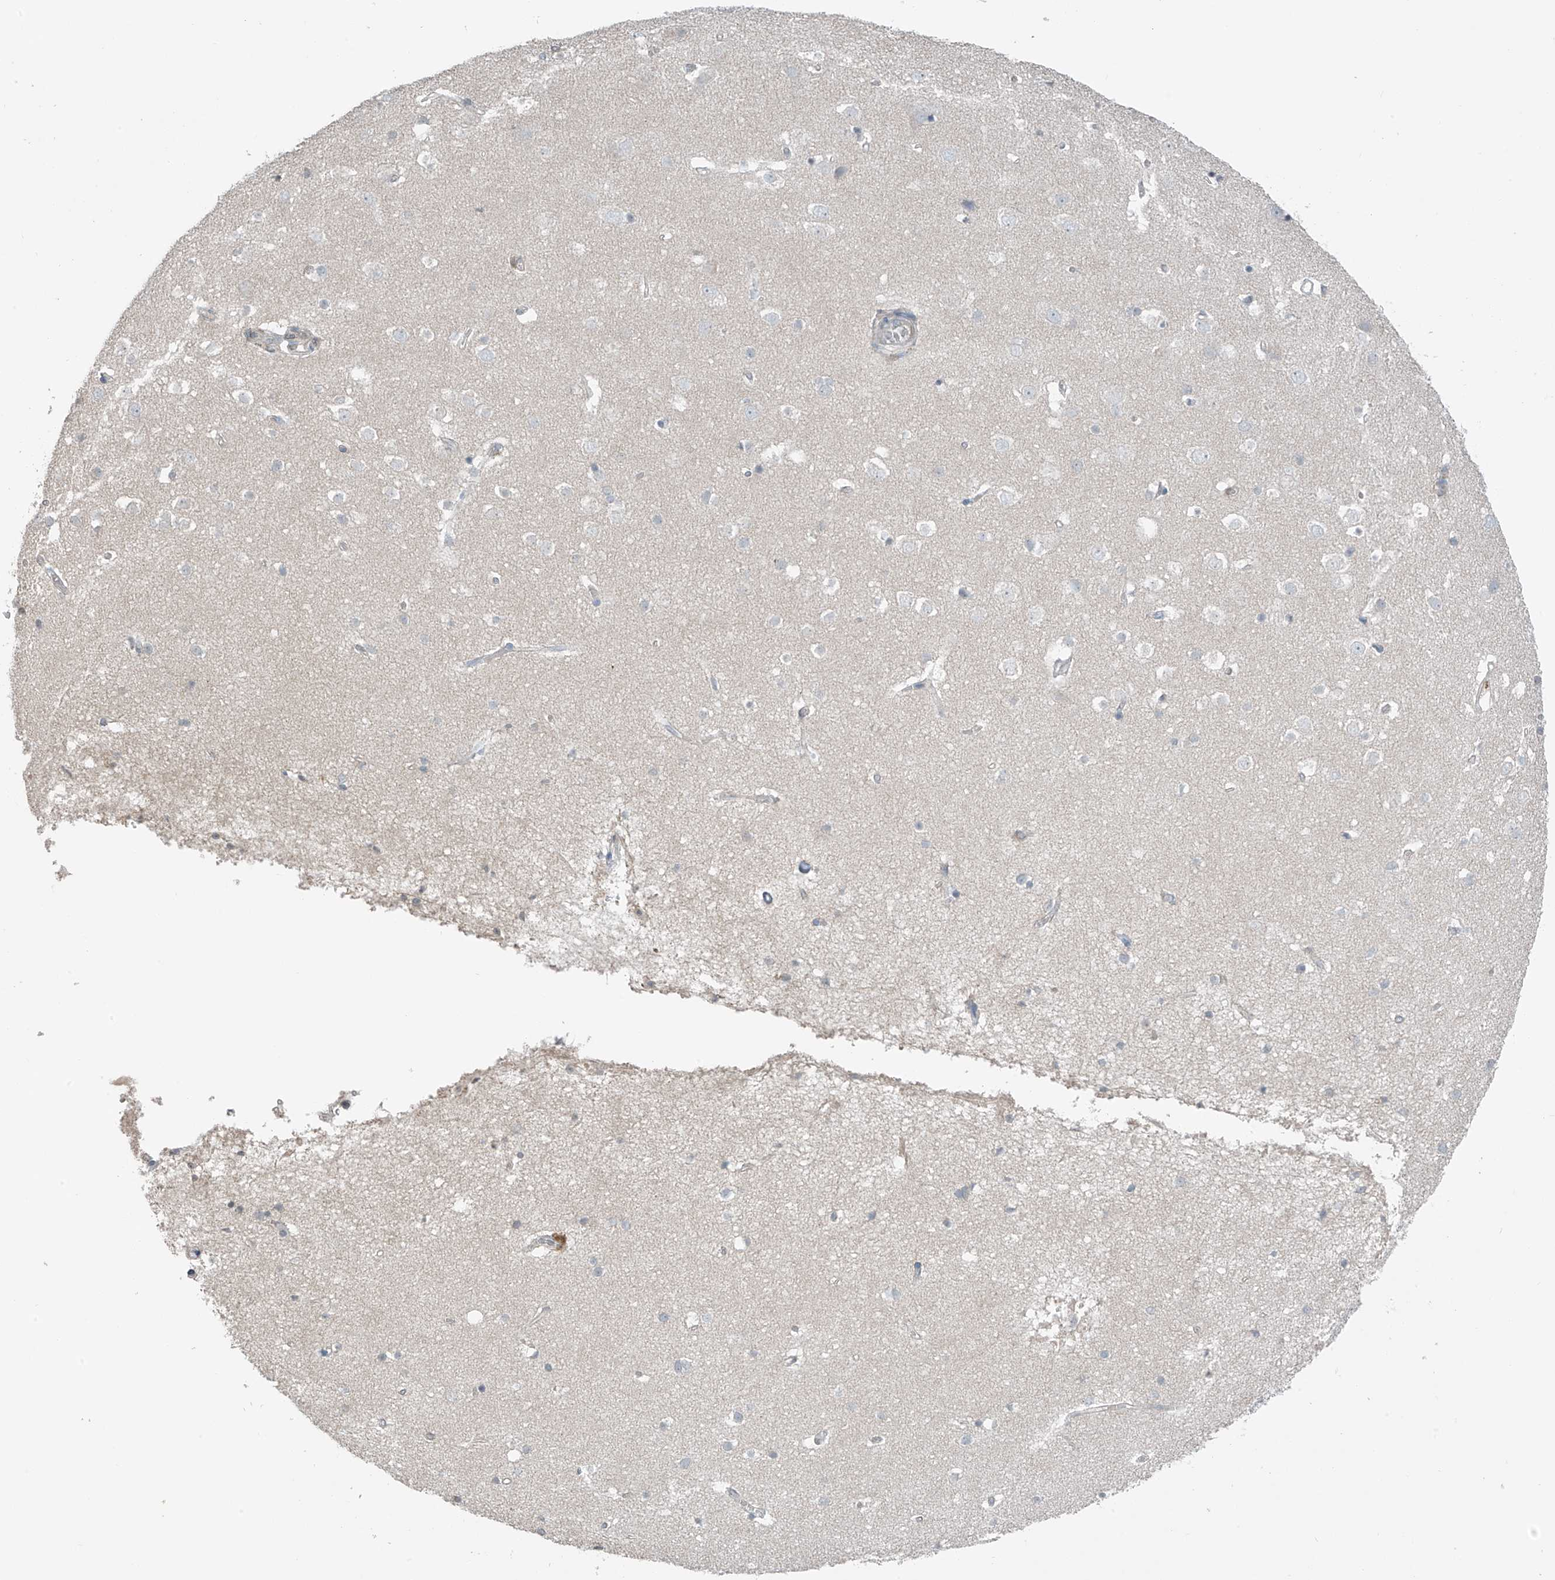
{"staining": {"intensity": "negative", "quantity": "none", "location": "none"}, "tissue": "cerebral cortex", "cell_type": "Endothelial cells", "image_type": "normal", "snomed": [{"axis": "morphology", "description": "Normal tissue, NOS"}, {"axis": "topography", "description": "Cerebral cortex"}], "caption": "IHC micrograph of normal cerebral cortex: human cerebral cortex stained with DAB (3,3'-diaminobenzidine) exhibits no significant protein positivity in endothelial cells. (IHC, brightfield microscopy, high magnification).", "gene": "HOXA11", "patient": {"sex": "male", "age": 54}}